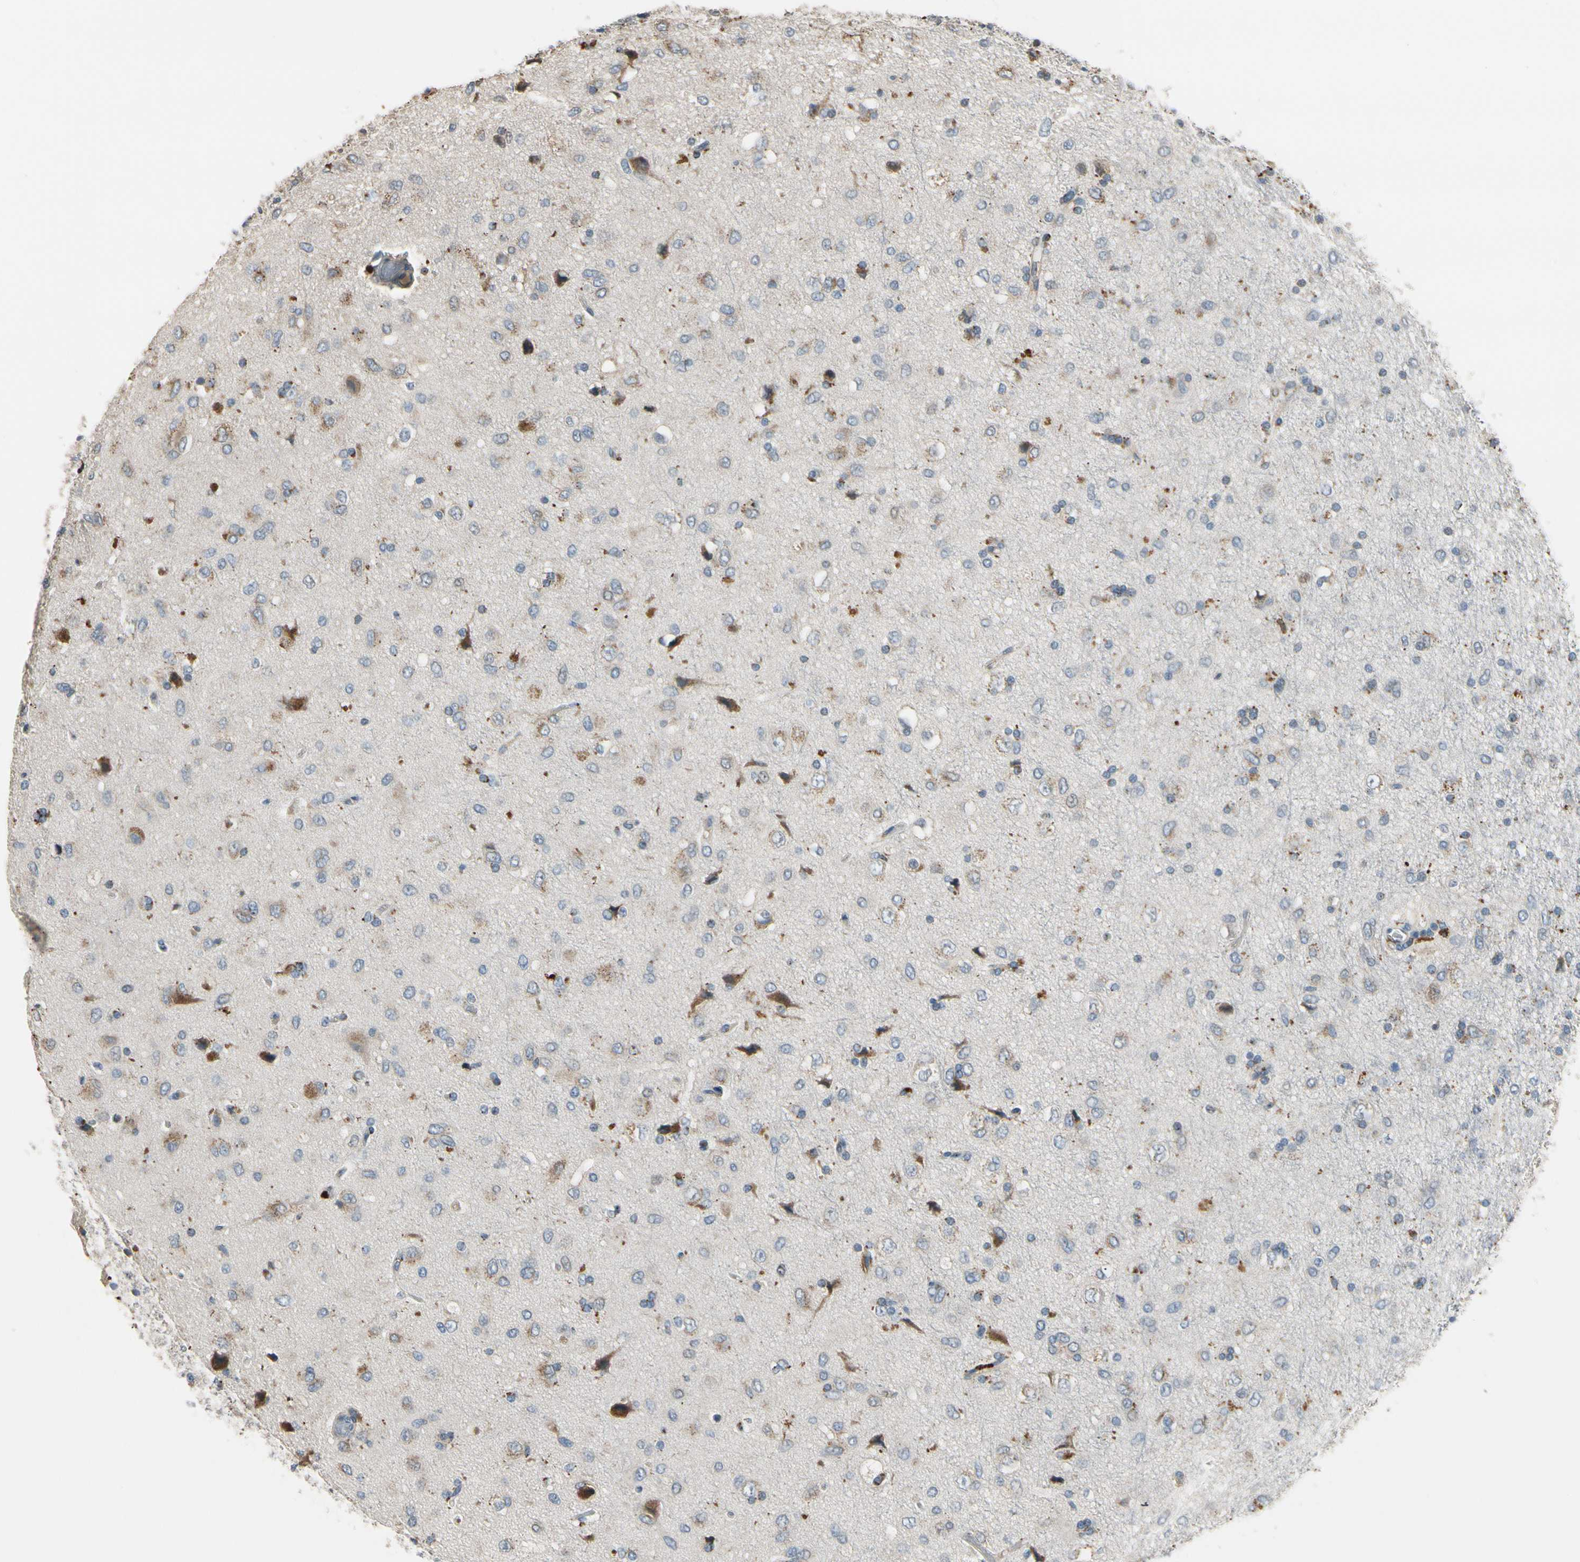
{"staining": {"intensity": "moderate", "quantity": "<25%", "location": "cytoplasmic/membranous"}, "tissue": "glioma", "cell_type": "Tumor cells", "image_type": "cancer", "snomed": [{"axis": "morphology", "description": "Glioma, malignant, Low grade"}, {"axis": "topography", "description": "Brain"}], "caption": "Approximately <25% of tumor cells in human malignant low-grade glioma show moderate cytoplasmic/membranous protein staining as visualized by brown immunohistochemical staining.", "gene": "ZKSCAN4", "patient": {"sex": "male", "age": 77}}